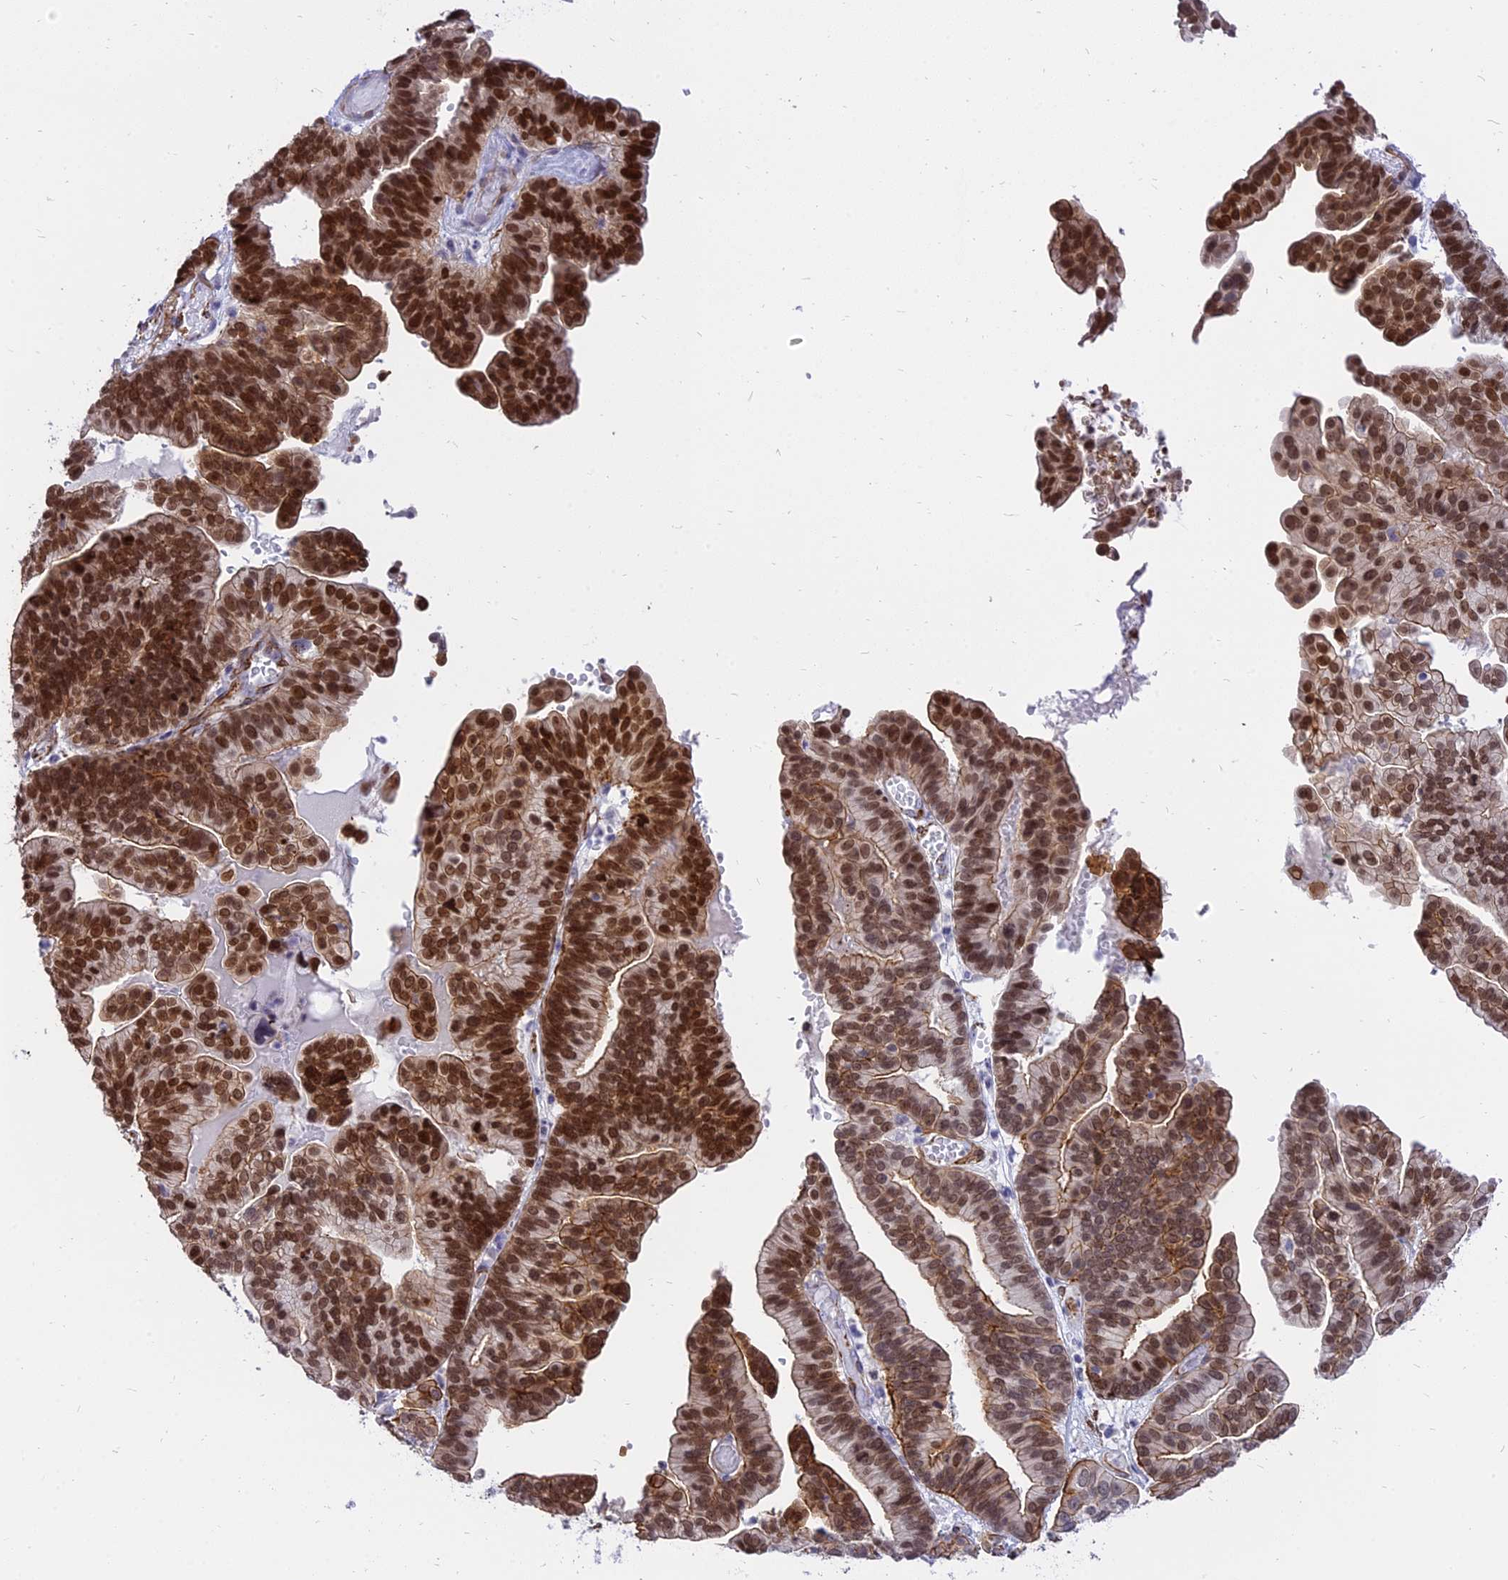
{"staining": {"intensity": "strong", "quantity": ">75%", "location": "cytoplasmic/membranous,nuclear"}, "tissue": "ovarian cancer", "cell_type": "Tumor cells", "image_type": "cancer", "snomed": [{"axis": "morphology", "description": "Cystadenocarcinoma, serous, NOS"}, {"axis": "topography", "description": "Ovary"}], "caption": "Immunohistochemistry of human ovarian serous cystadenocarcinoma demonstrates high levels of strong cytoplasmic/membranous and nuclear expression in approximately >75% of tumor cells.", "gene": "CENPV", "patient": {"sex": "female", "age": 56}}